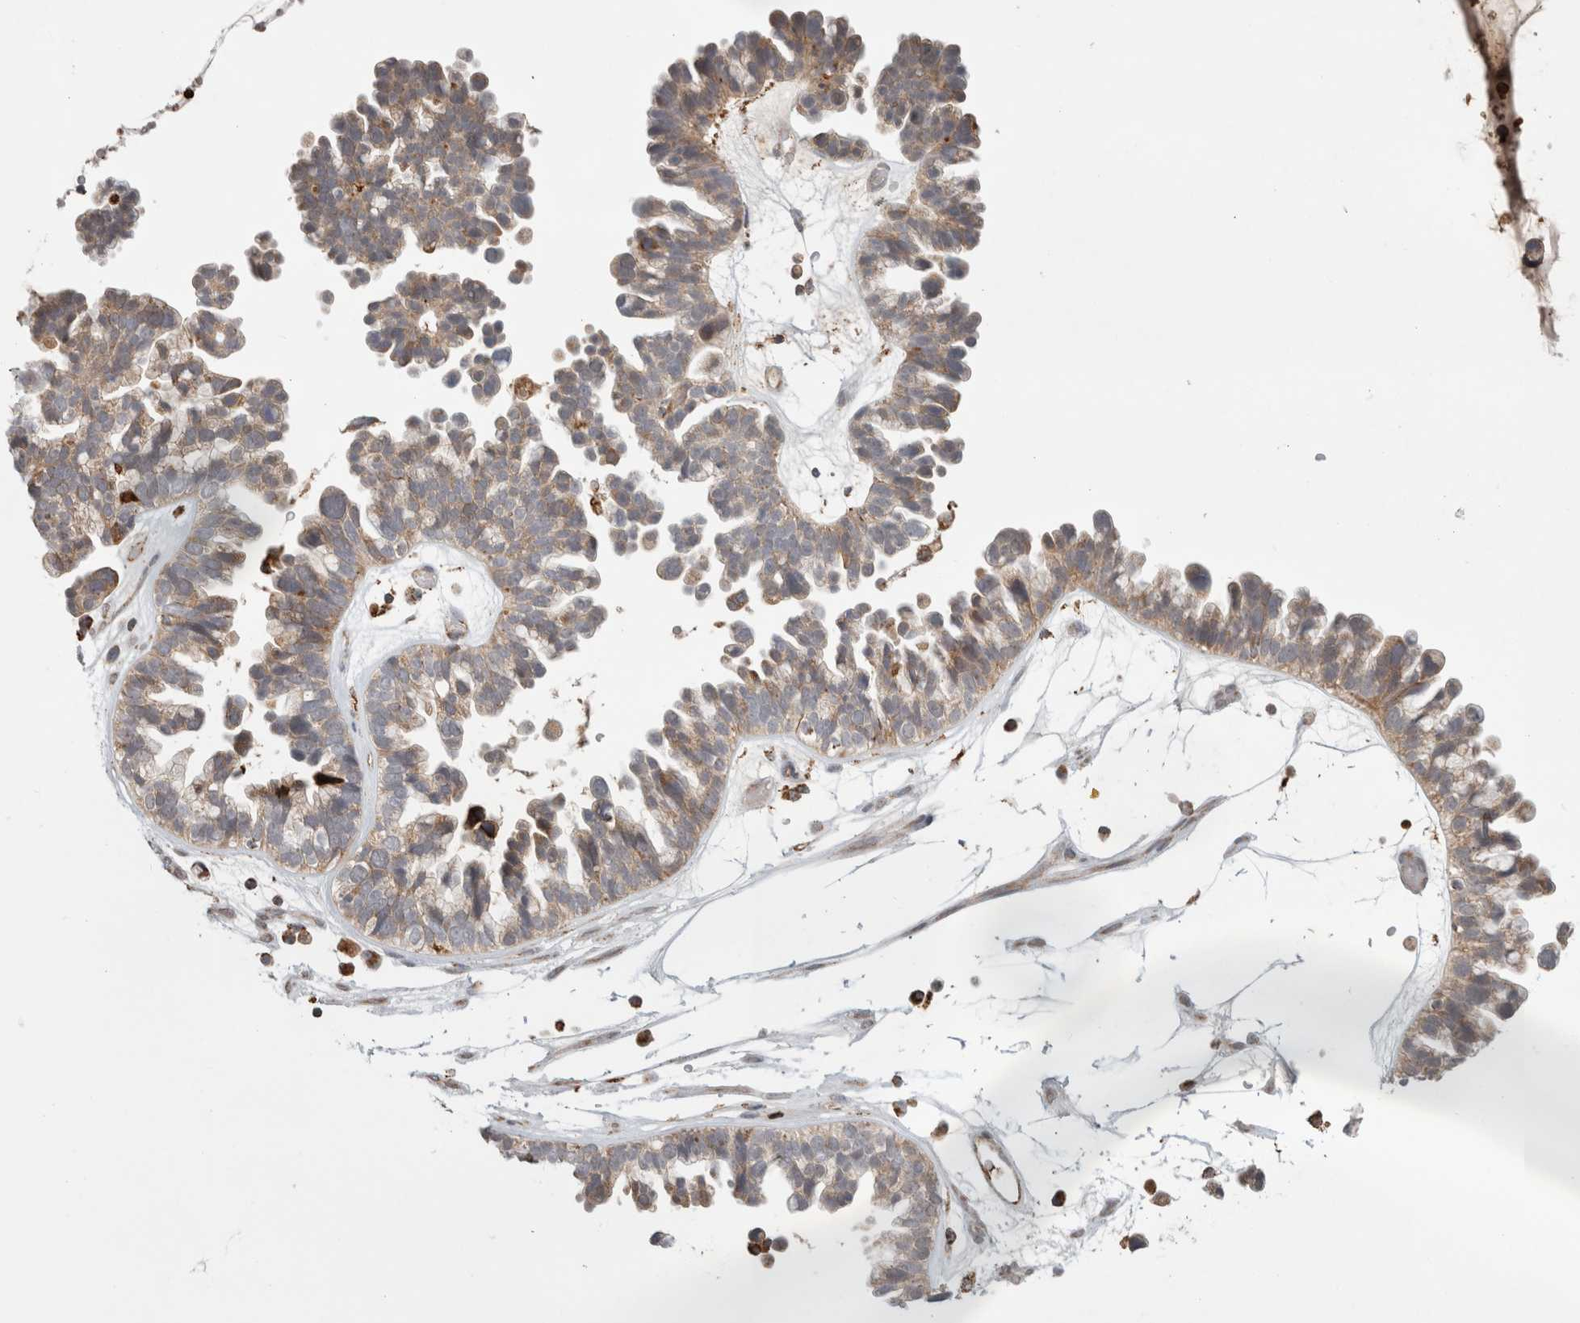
{"staining": {"intensity": "weak", "quantity": ">75%", "location": "cytoplasmic/membranous"}, "tissue": "ovarian cancer", "cell_type": "Tumor cells", "image_type": "cancer", "snomed": [{"axis": "morphology", "description": "Cystadenocarcinoma, serous, NOS"}, {"axis": "topography", "description": "Ovary"}], "caption": "Protein staining demonstrates weak cytoplasmic/membranous expression in approximately >75% of tumor cells in ovarian cancer.", "gene": "HROB", "patient": {"sex": "female", "age": 56}}